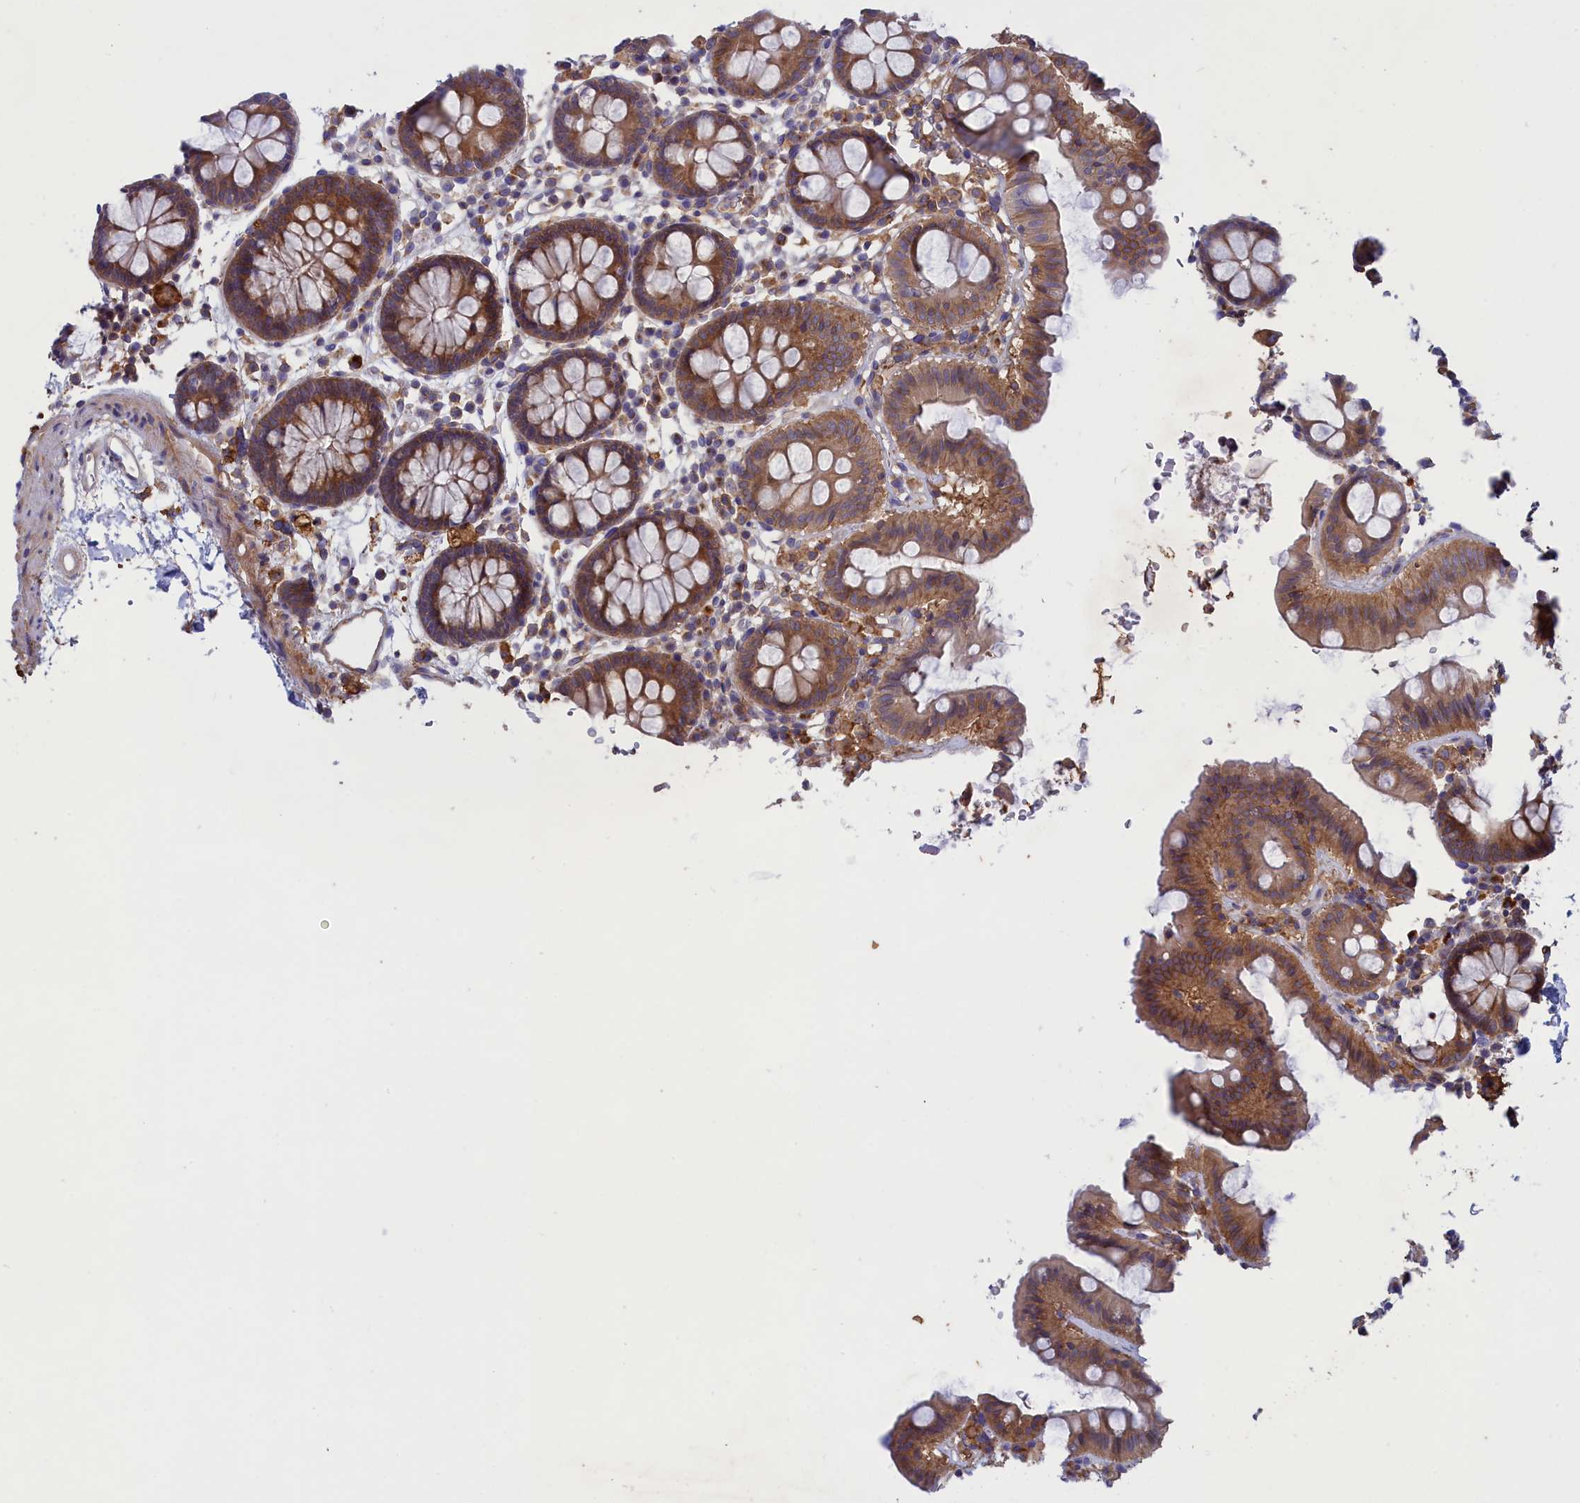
{"staining": {"intensity": "negative", "quantity": "none", "location": "none"}, "tissue": "colon", "cell_type": "Endothelial cells", "image_type": "normal", "snomed": [{"axis": "morphology", "description": "Normal tissue, NOS"}, {"axis": "topography", "description": "Colon"}], "caption": "Normal colon was stained to show a protein in brown. There is no significant positivity in endothelial cells.", "gene": "SCAMP4", "patient": {"sex": "male", "age": 75}}